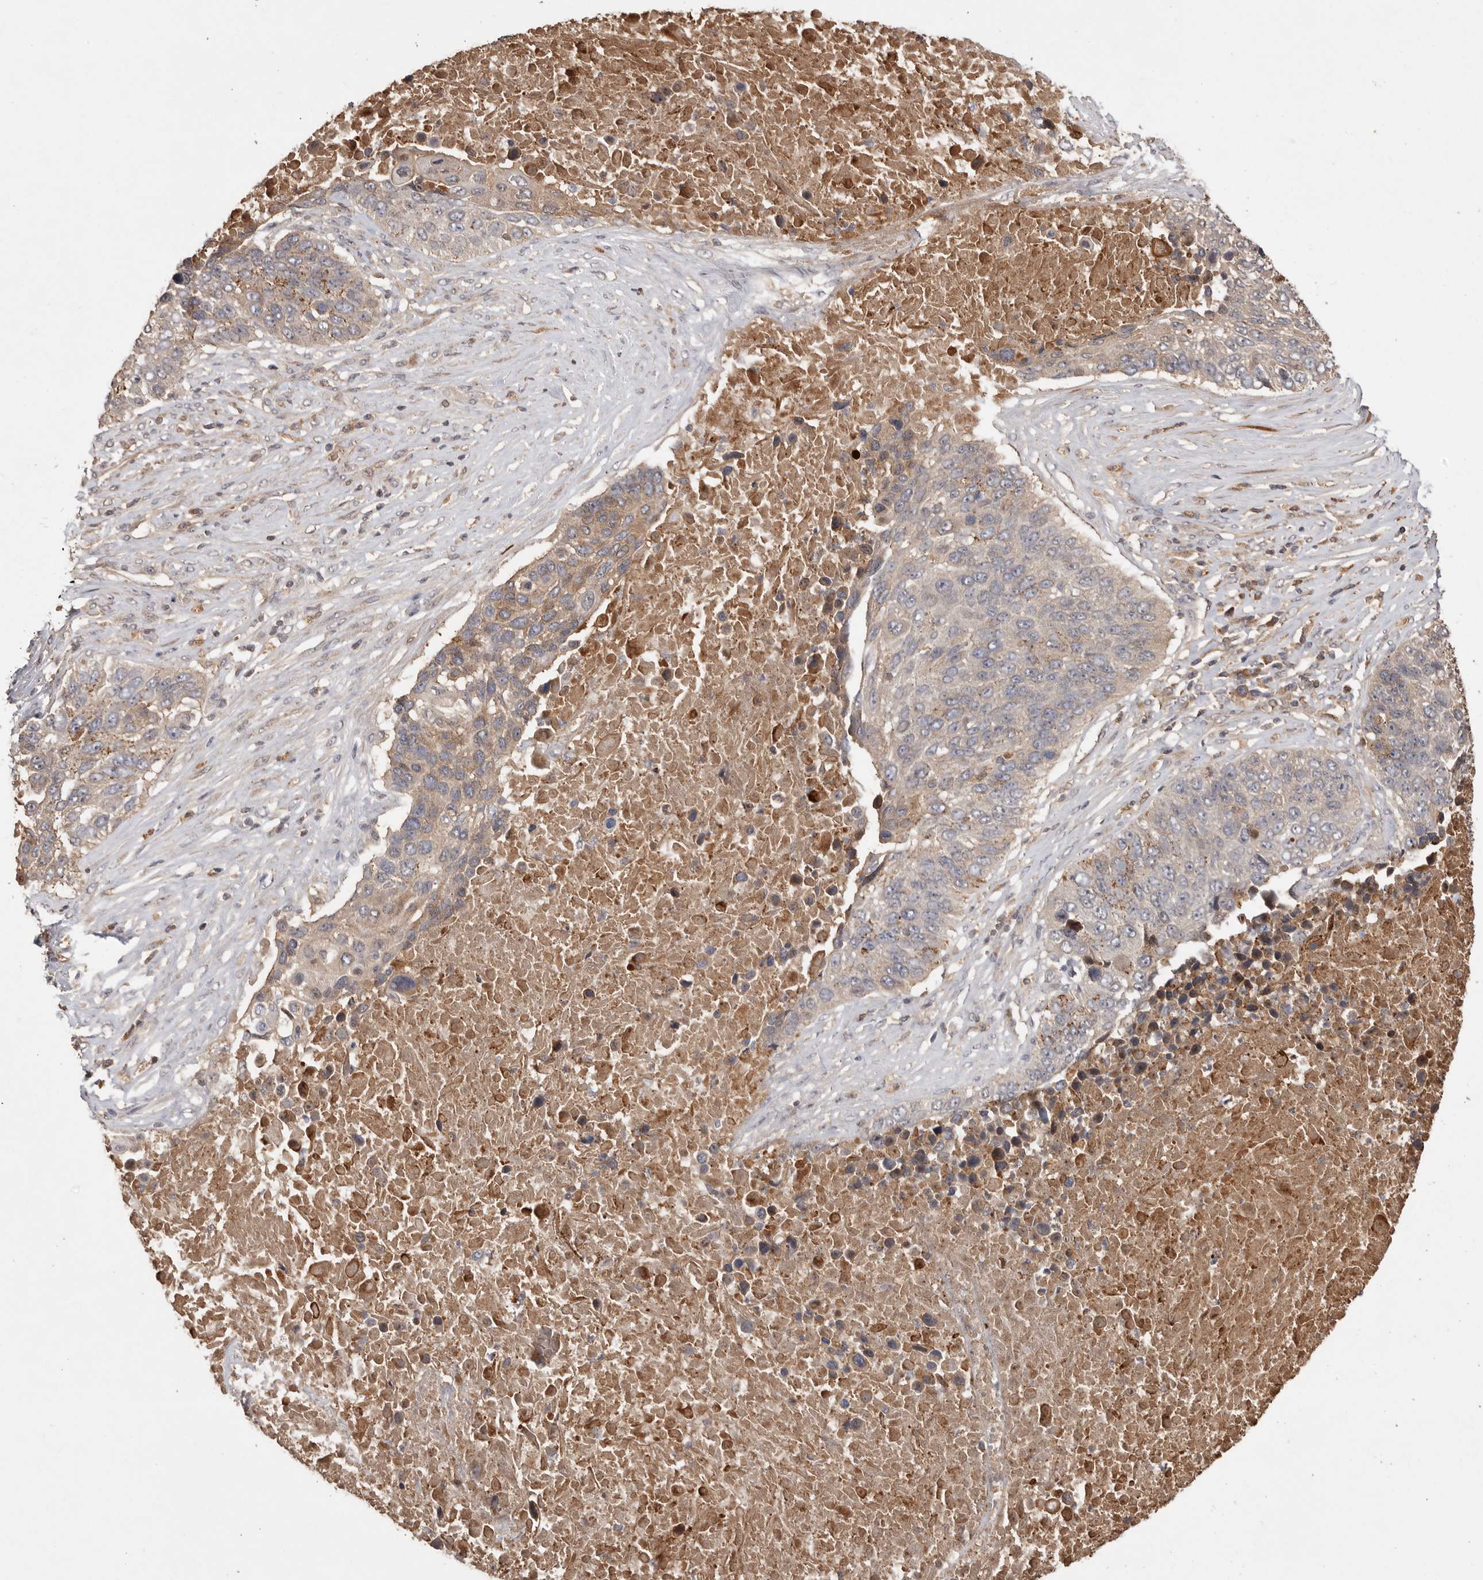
{"staining": {"intensity": "weak", "quantity": "25%-75%", "location": "cytoplasmic/membranous"}, "tissue": "lung cancer", "cell_type": "Tumor cells", "image_type": "cancer", "snomed": [{"axis": "morphology", "description": "Squamous cell carcinoma, NOS"}, {"axis": "topography", "description": "Lung"}], "caption": "Immunohistochemical staining of lung cancer (squamous cell carcinoma) demonstrates weak cytoplasmic/membranous protein expression in about 25%-75% of tumor cells. Nuclei are stained in blue.", "gene": "VN1R4", "patient": {"sex": "male", "age": 66}}